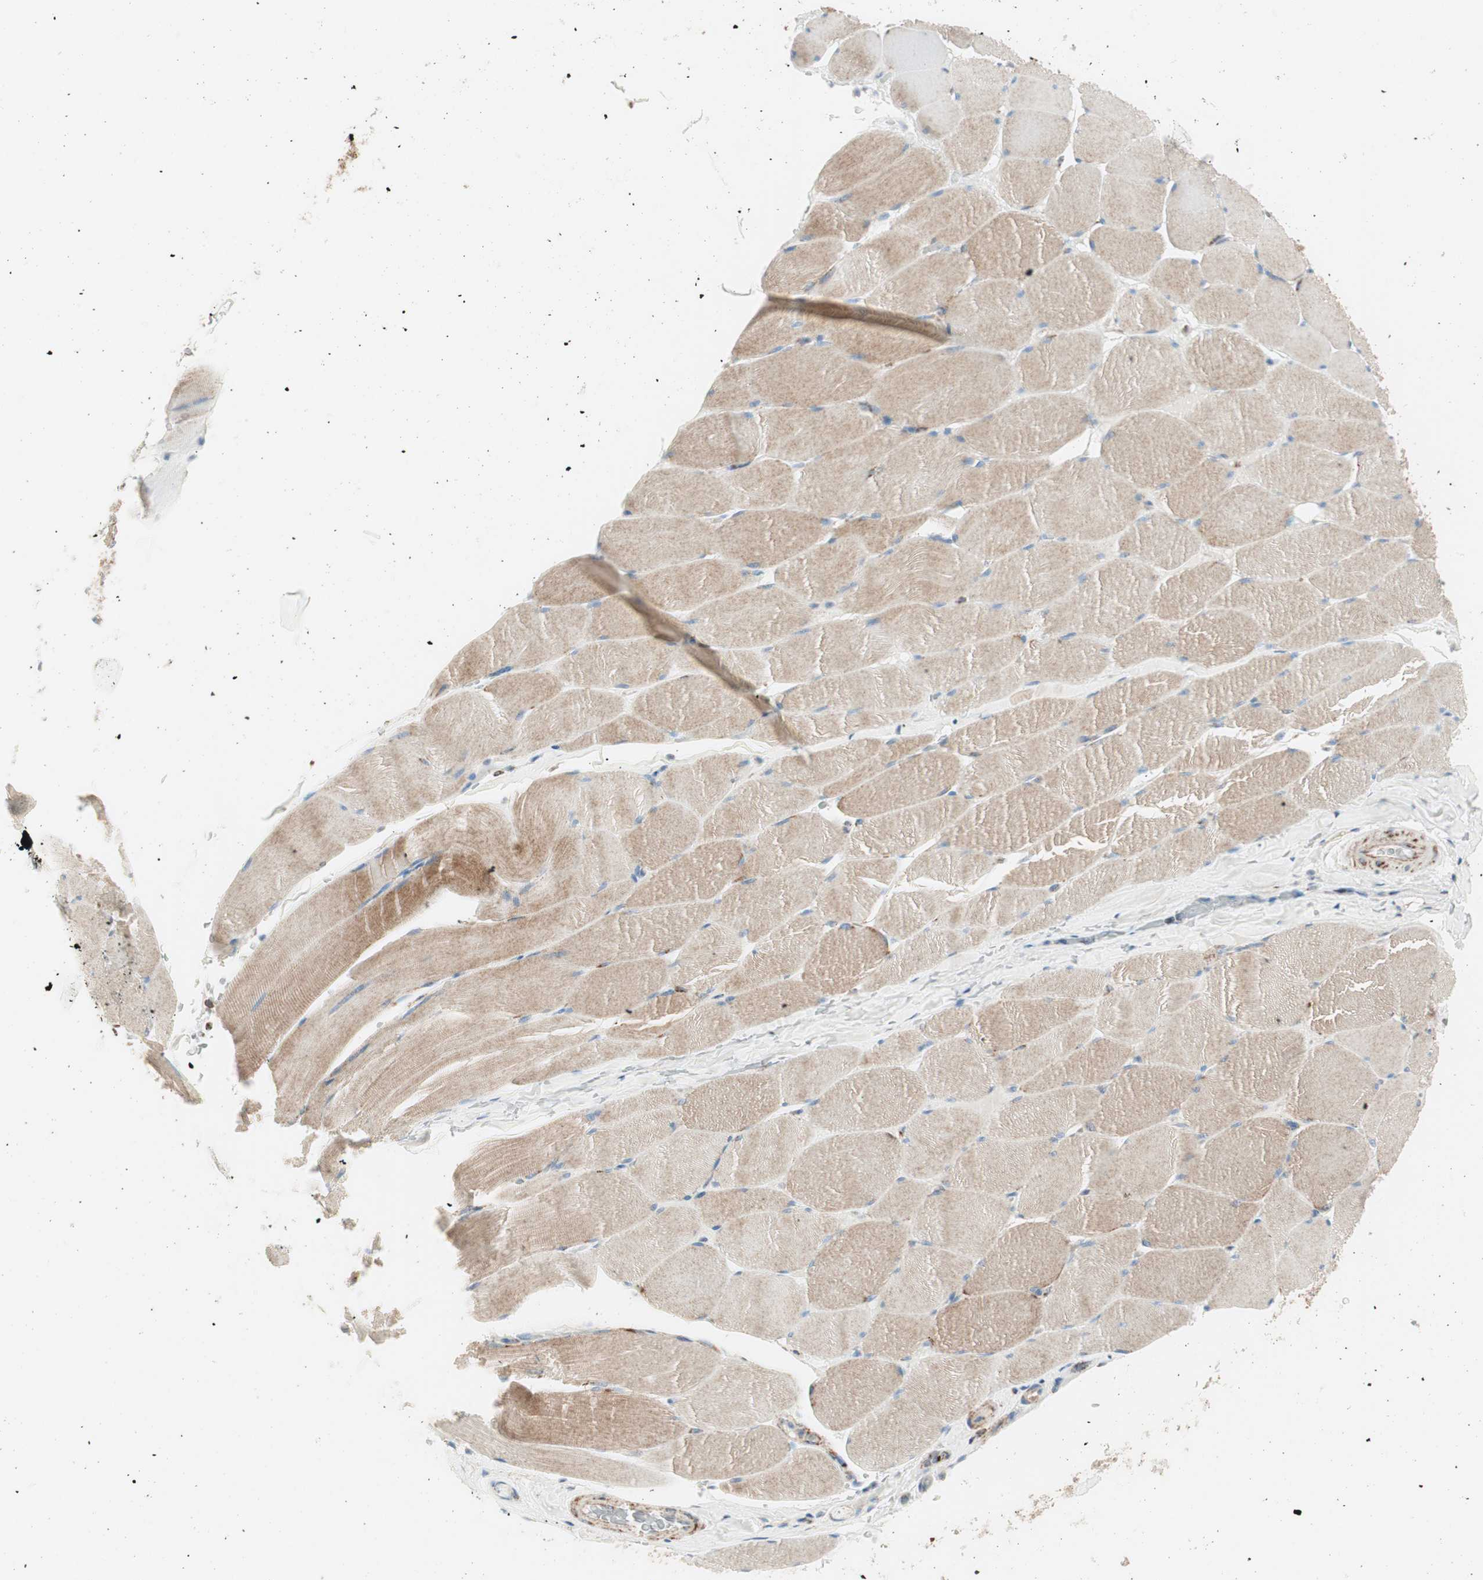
{"staining": {"intensity": "moderate", "quantity": ">75%", "location": "cytoplasmic/membranous"}, "tissue": "skeletal muscle", "cell_type": "Myocytes", "image_type": "normal", "snomed": [{"axis": "morphology", "description": "Normal tissue, NOS"}, {"axis": "topography", "description": "Skeletal muscle"}], "caption": "About >75% of myocytes in normal skeletal muscle display moderate cytoplasmic/membranous protein positivity as visualized by brown immunohistochemical staining.", "gene": "TOMM20", "patient": {"sex": "male", "age": 62}}